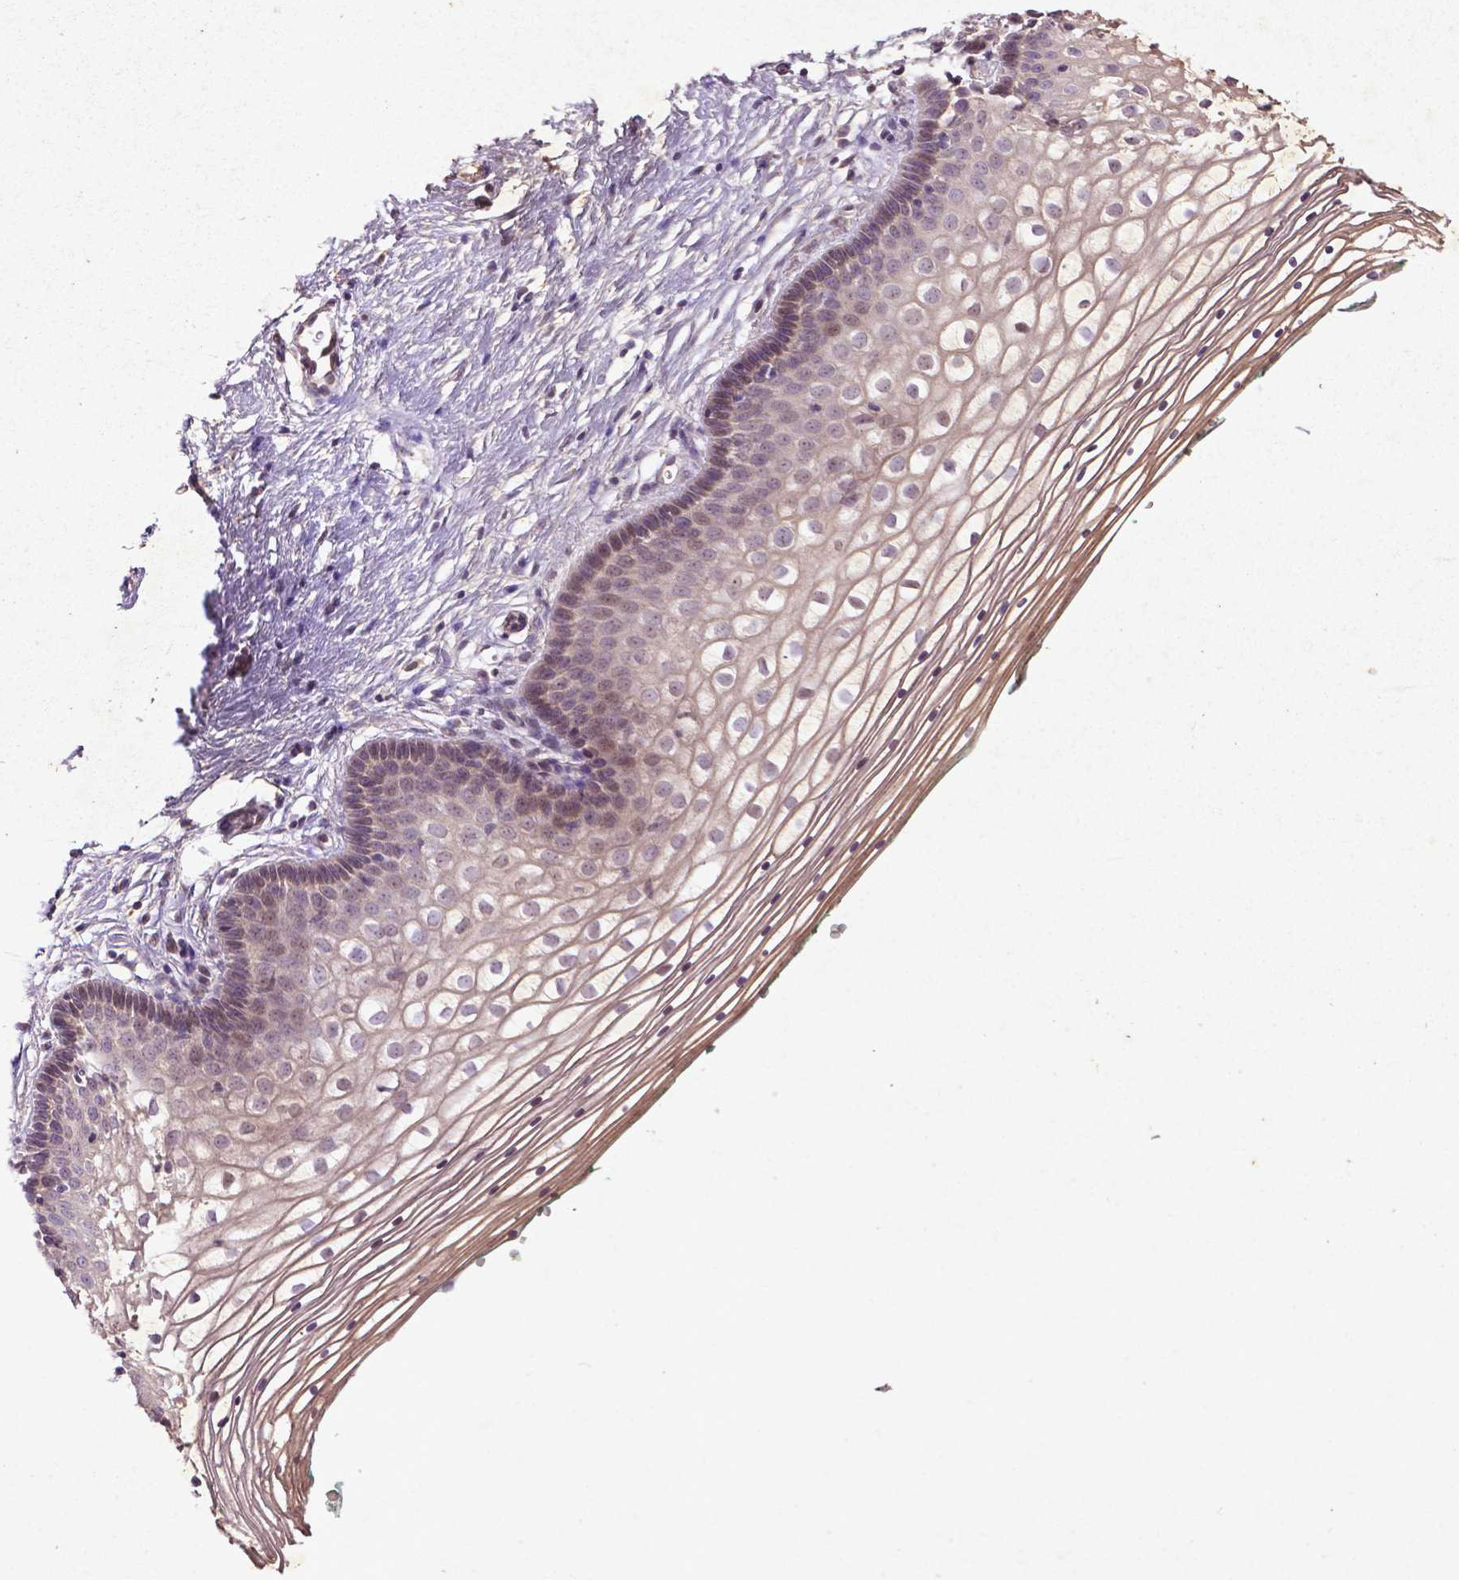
{"staining": {"intensity": "weak", "quantity": "<25%", "location": "cytoplasmic/membranous,nuclear"}, "tissue": "vagina", "cell_type": "Squamous epithelial cells", "image_type": "normal", "snomed": [{"axis": "morphology", "description": "Normal tissue, NOS"}, {"axis": "topography", "description": "Vagina"}], "caption": "The micrograph shows no significant positivity in squamous epithelial cells of vagina. (Stains: DAB (3,3'-diaminobenzidine) immunohistochemistry (IHC) with hematoxylin counter stain, Microscopy: brightfield microscopy at high magnification).", "gene": "COQ2", "patient": {"sex": "female", "age": 36}}